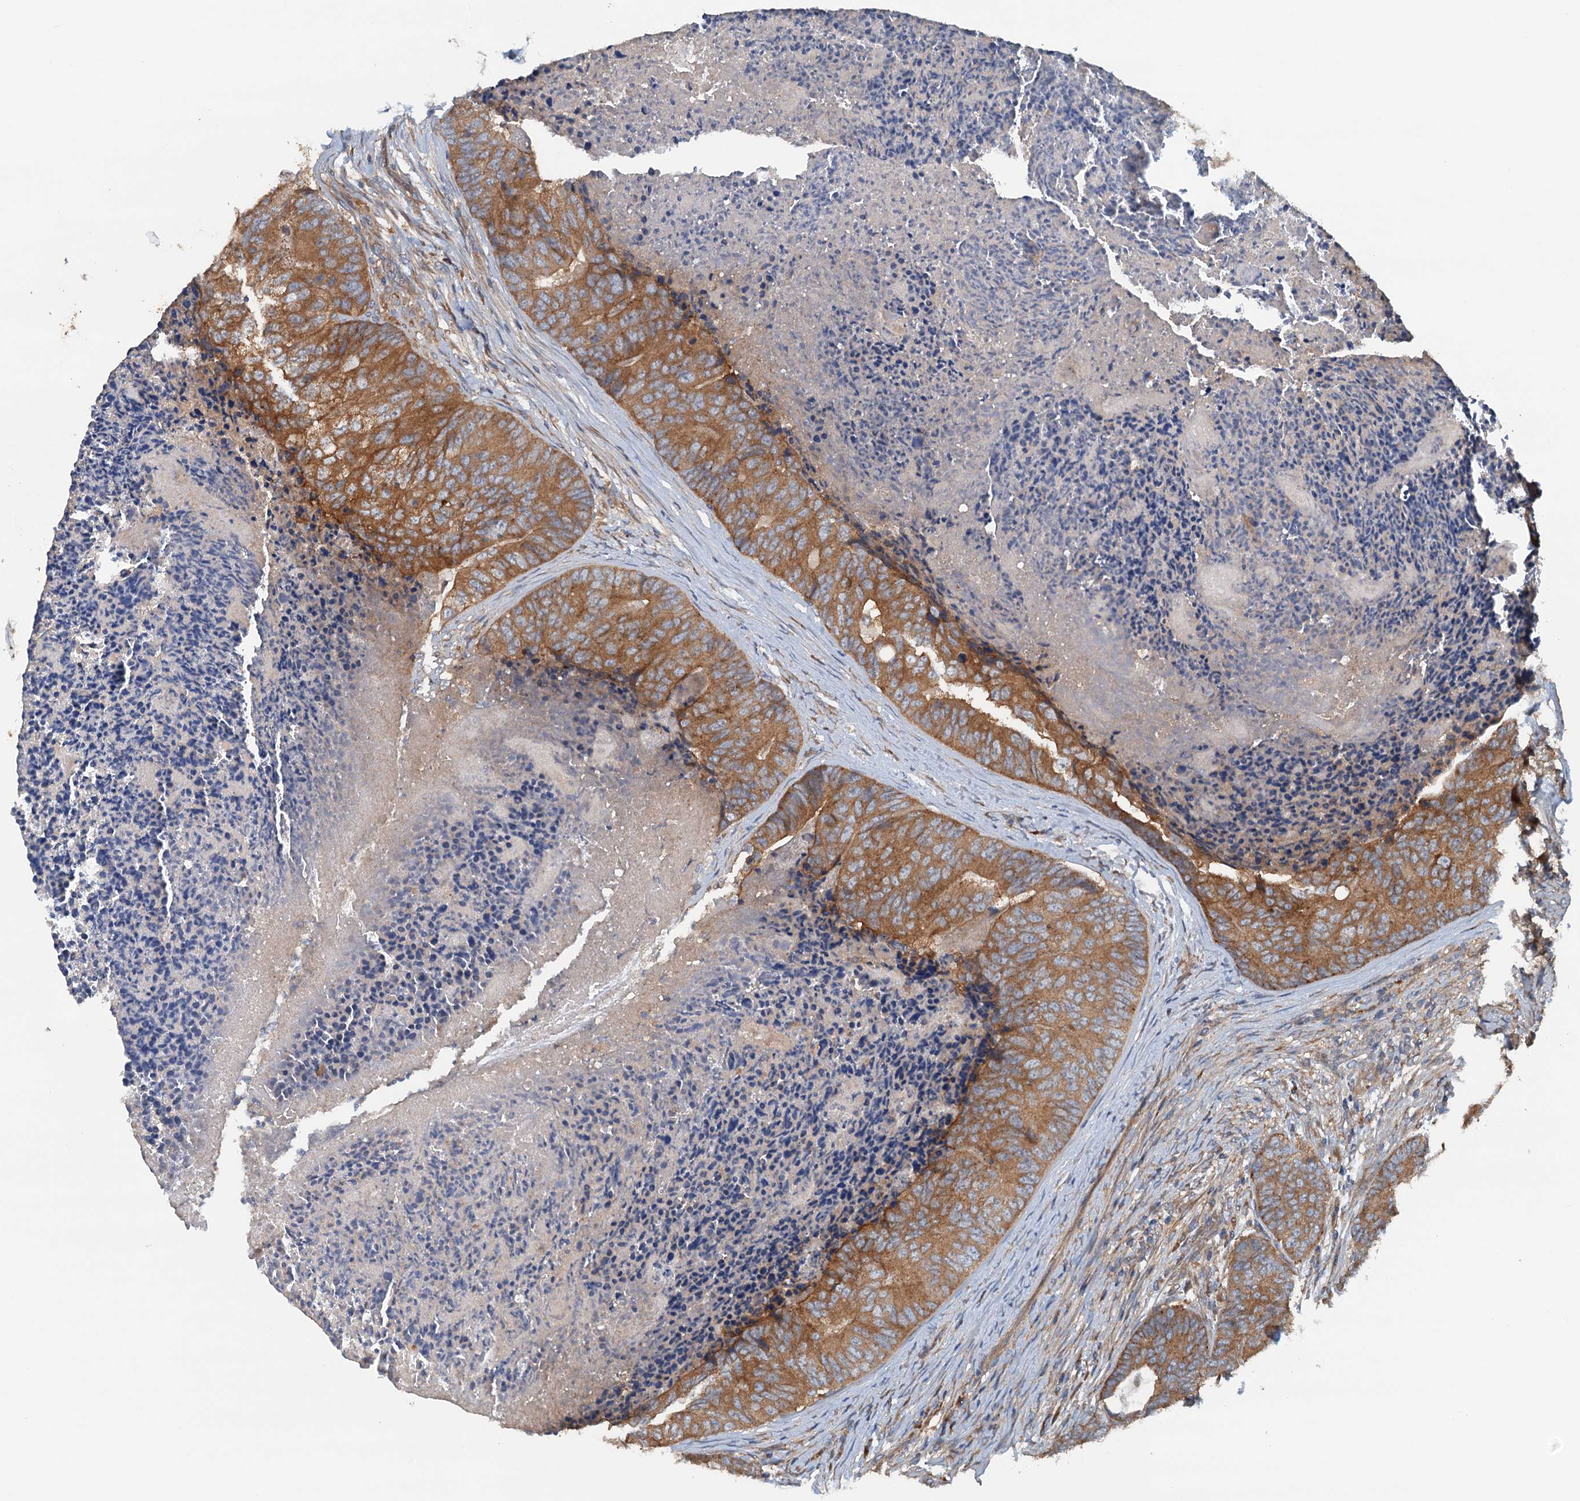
{"staining": {"intensity": "moderate", "quantity": ">75%", "location": "cytoplasmic/membranous"}, "tissue": "colorectal cancer", "cell_type": "Tumor cells", "image_type": "cancer", "snomed": [{"axis": "morphology", "description": "Adenocarcinoma, NOS"}, {"axis": "topography", "description": "Colon"}], "caption": "A histopathology image showing moderate cytoplasmic/membranous expression in approximately >75% of tumor cells in colorectal cancer, as visualized by brown immunohistochemical staining.", "gene": "COG3", "patient": {"sex": "female", "age": 67}}